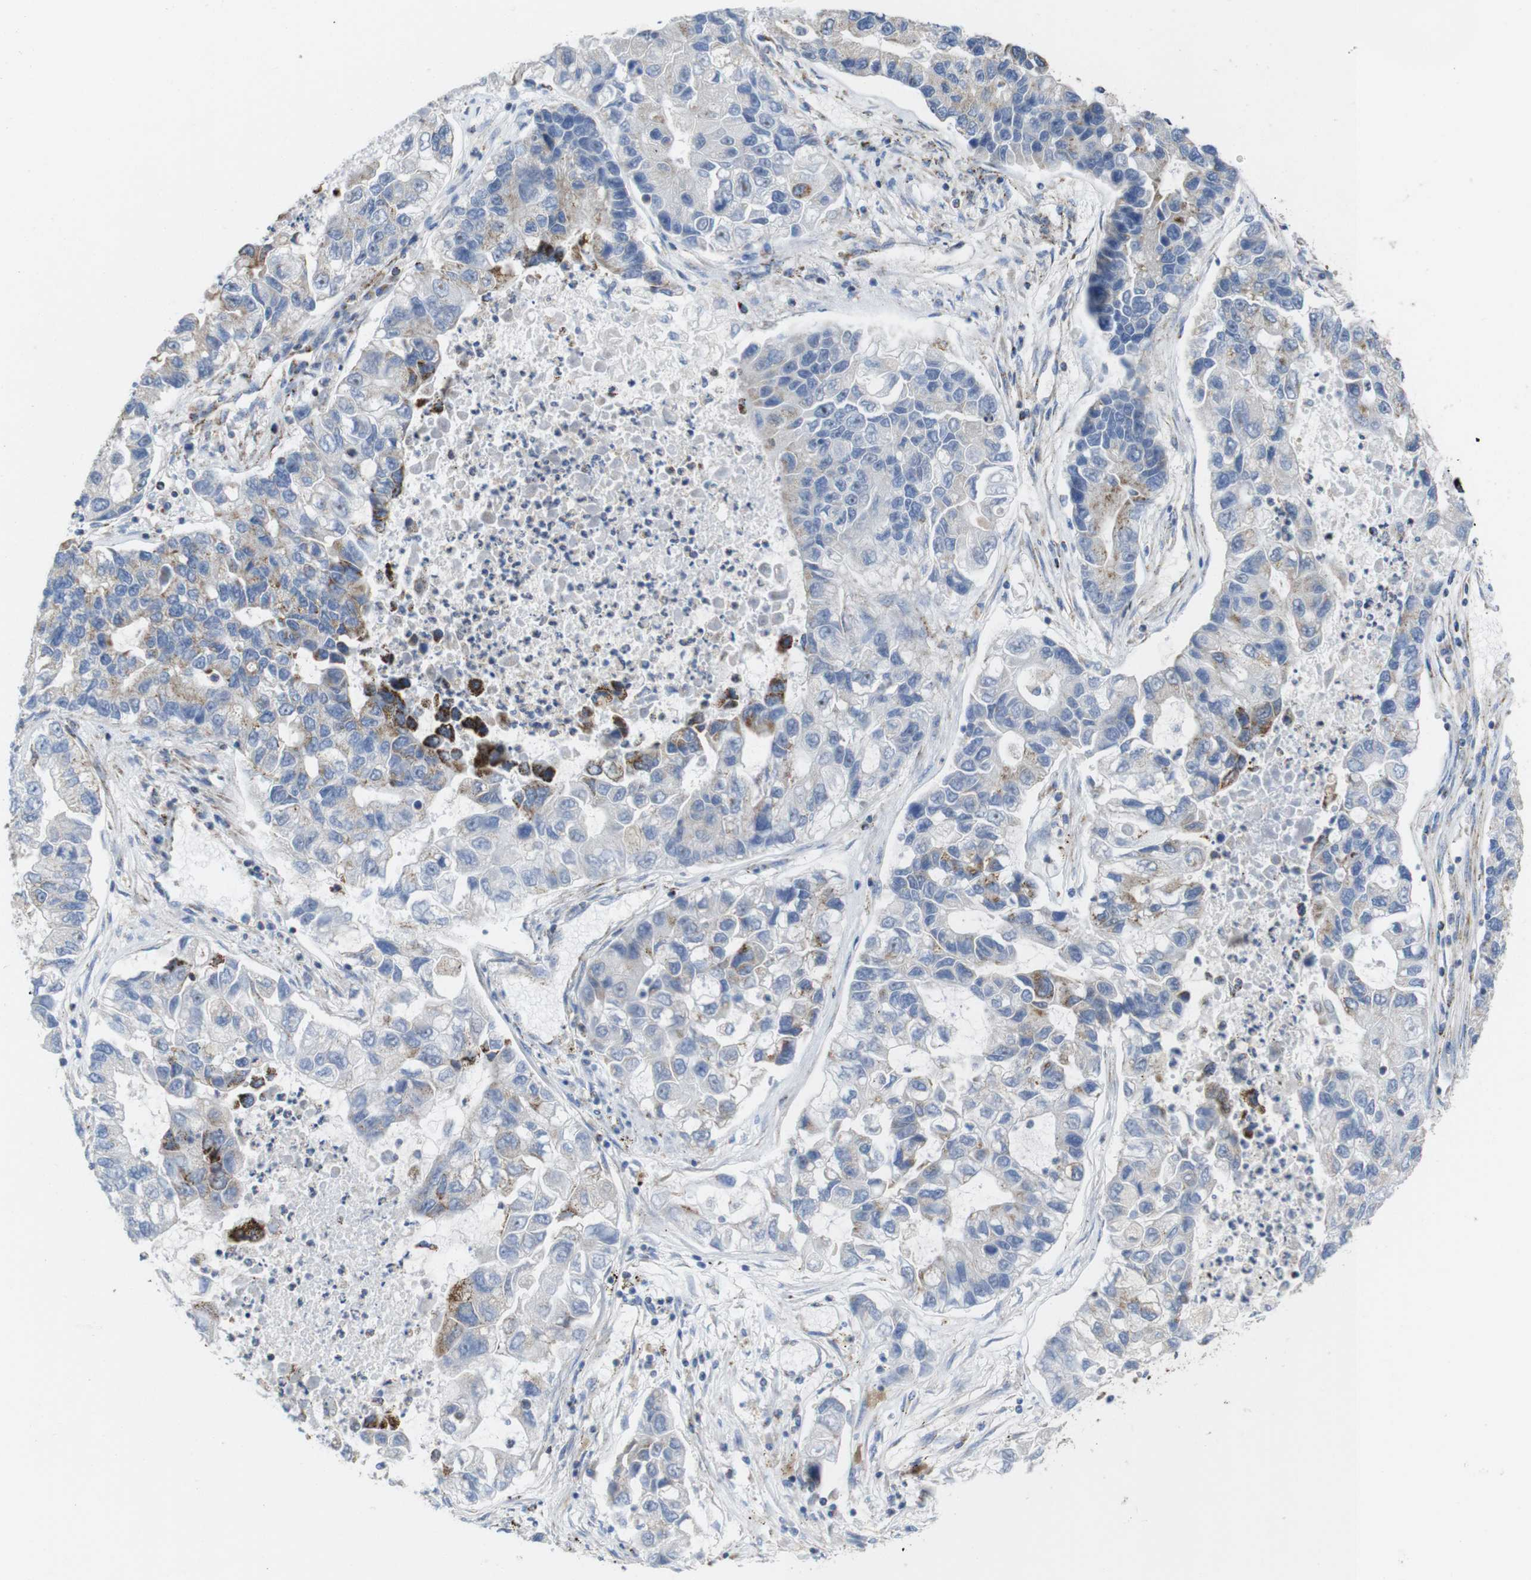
{"staining": {"intensity": "weak", "quantity": "<25%", "location": "cytoplasmic/membranous"}, "tissue": "lung cancer", "cell_type": "Tumor cells", "image_type": "cancer", "snomed": [{"axis": "morphology", "description": "Adenocarcinoma, NOS"}, {"axis": "topography", "description": "Lung"}], "caption": "A photomicrograph of lung cancer stained for a protein demonstrates no brown staining in tumor cells. (DAB immunohistochemistry visualized using brightfield microscopy, high magnification).", "gene": "TMEM192", "patient": {"sex": "female", "age": 51}}